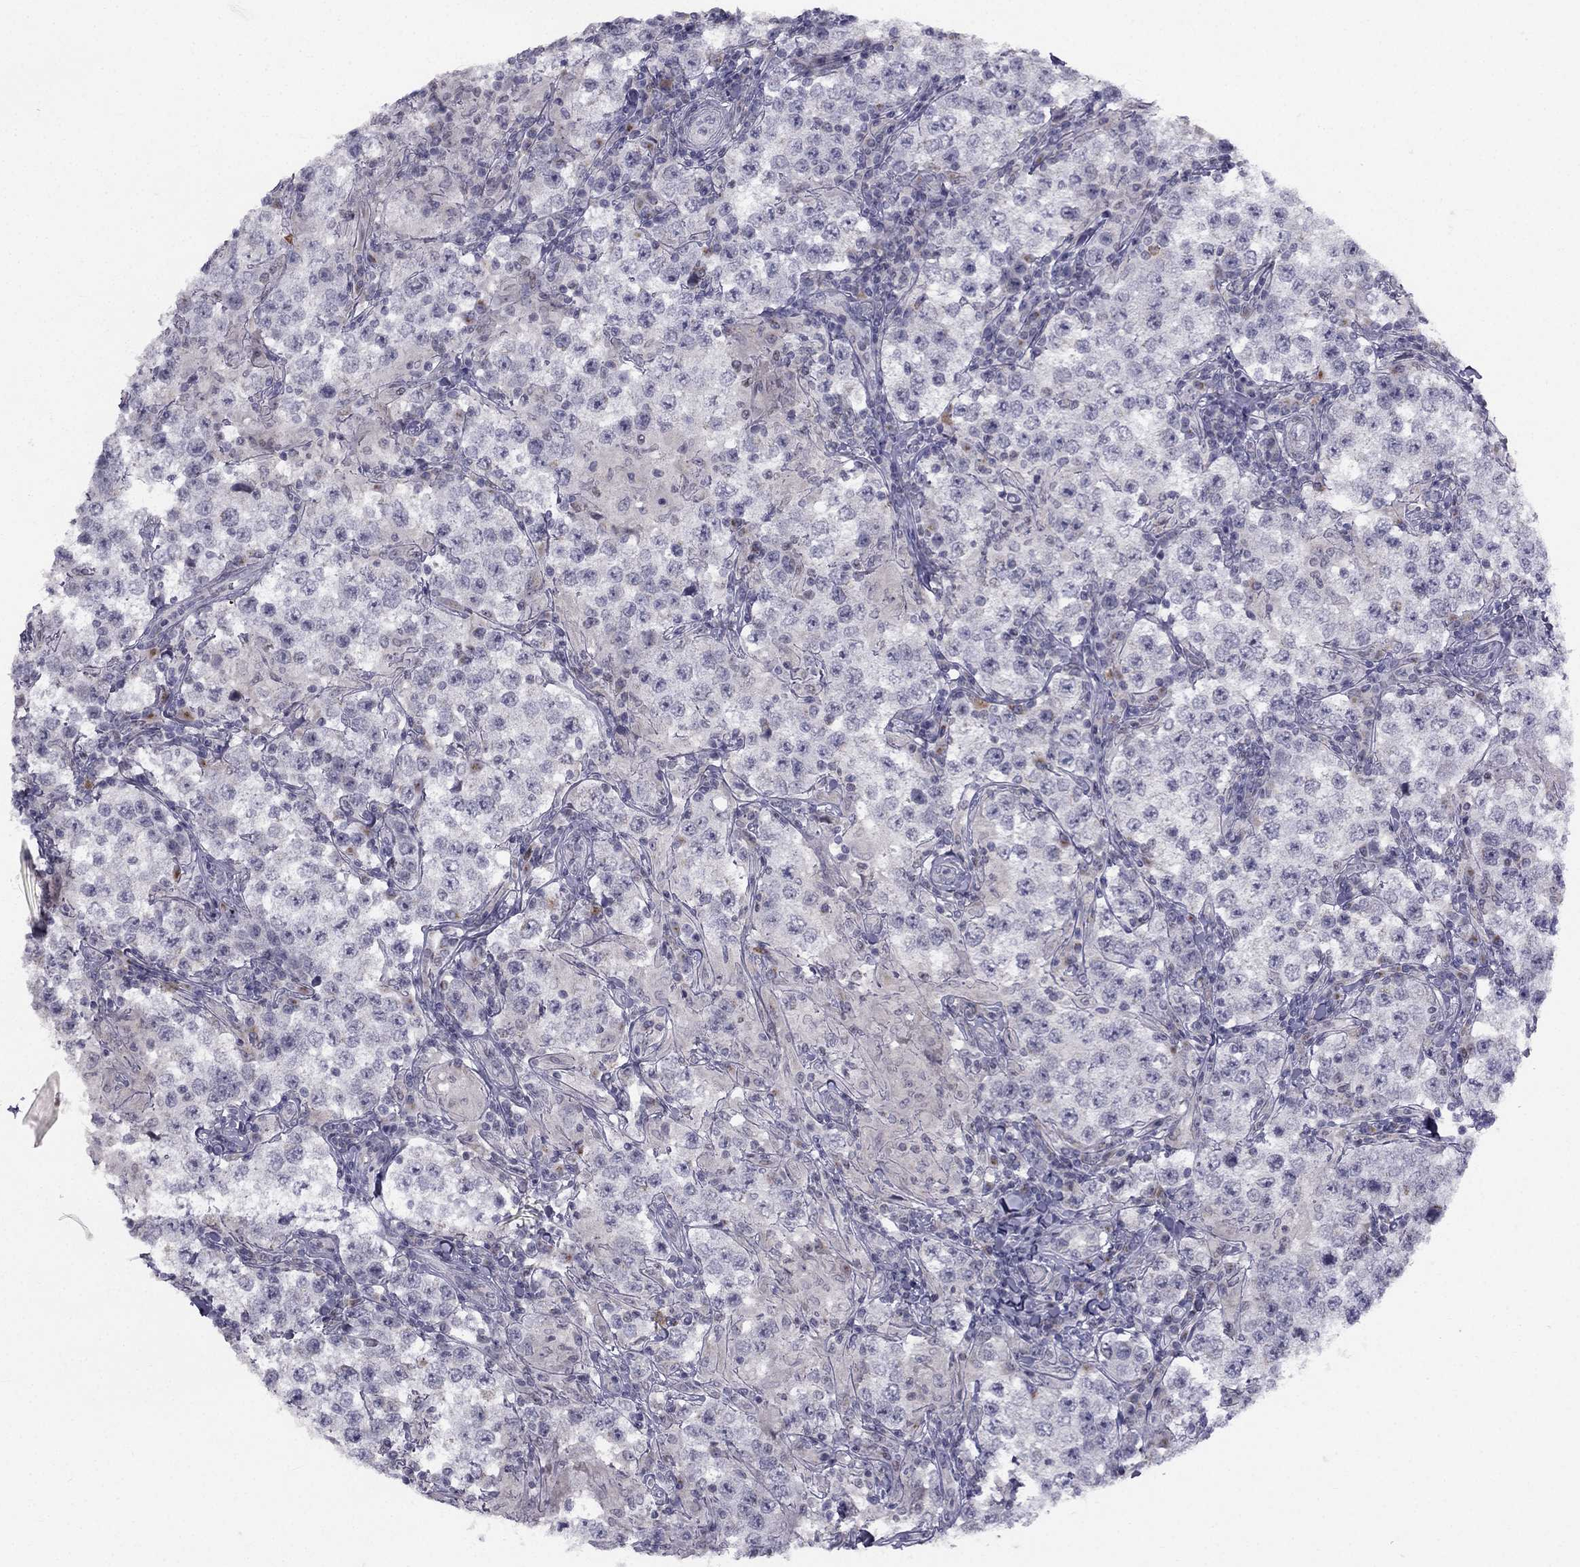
{"staining": {"intensity": "negative", "quantity": "none", "location": "none"}, "tissue": "testis cancer", "cell_type": "Tumor cells", "image_type": "cancer", "snomed": [{"axis": "morphology", "description": "Seminoma, NOS"}, {"axis": "morphology", "description": "Carcinoma, Embryonal, NOS"}, {"axis": "topography", "description": "Testis"}], "caption": "IHC image of human embryonal carcinoma (testis) stained for a protein (brown), which exhibits no positivity in tumor cells. (DAB (3,3'-diaminobenzidine) IHC visualized using brightfield microscopy, high magnification).", "gene": "TRPS1", "patient": {"sex": "male", "age": 41}}